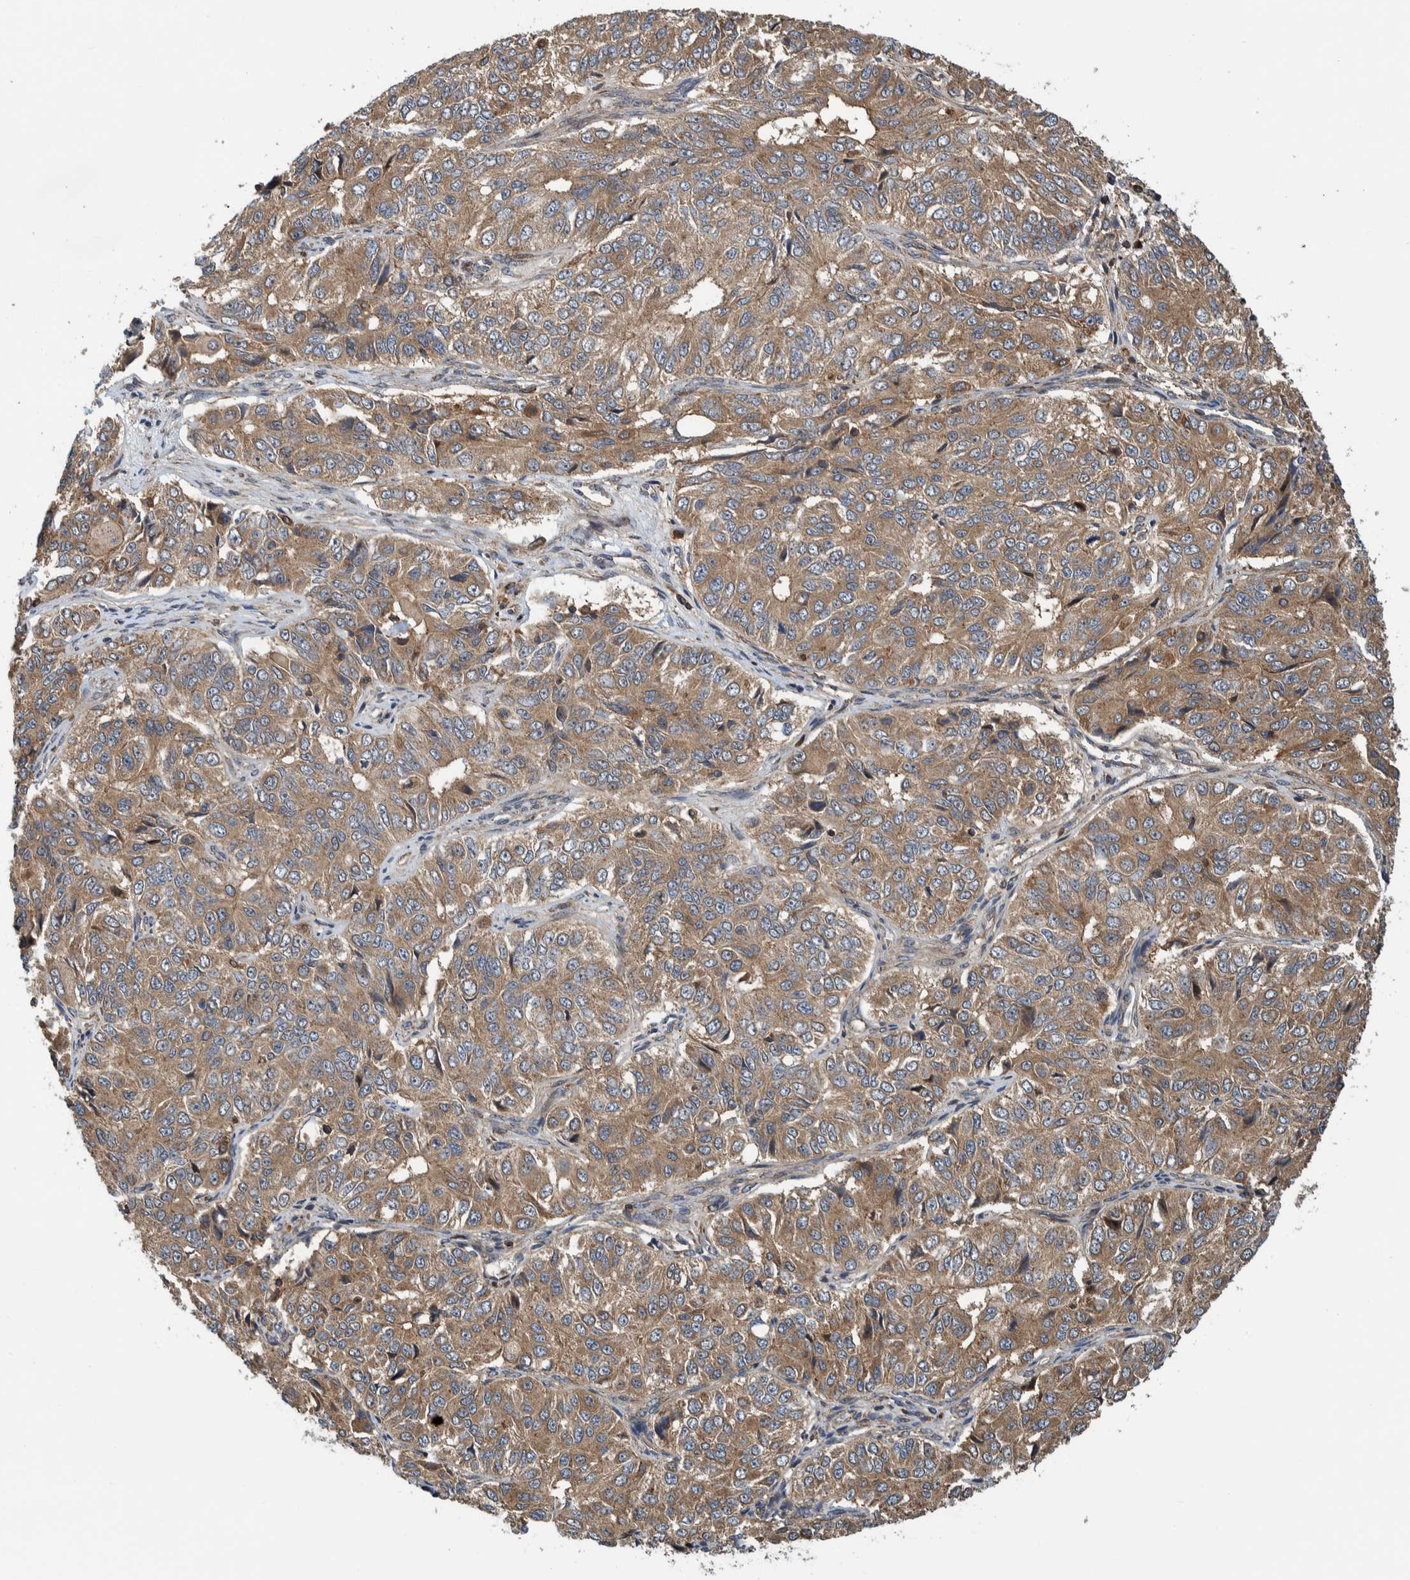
{"staining": {"intensity": "moderate", "quantity": ">75%", "location": "cytoplasmic/membranous"}, "tissue": "ovarian cancer", "cell_type": "Tumor cells", "image_type": "cancer", "snomed": [{"axis": "morphology", "description": "Carcinoma, endometroid"}, {"axis": "topography", "description": "Ovary"}], "caption": "Endometroid carcinoma (ovarian) was stained to show a protein in brown. There is medium levels of moderate cytoplasmic/membranous staining in about >75% of tumor cells.", "gene": "CCDC57", "patient": {"sex": "female", "age": 51}}